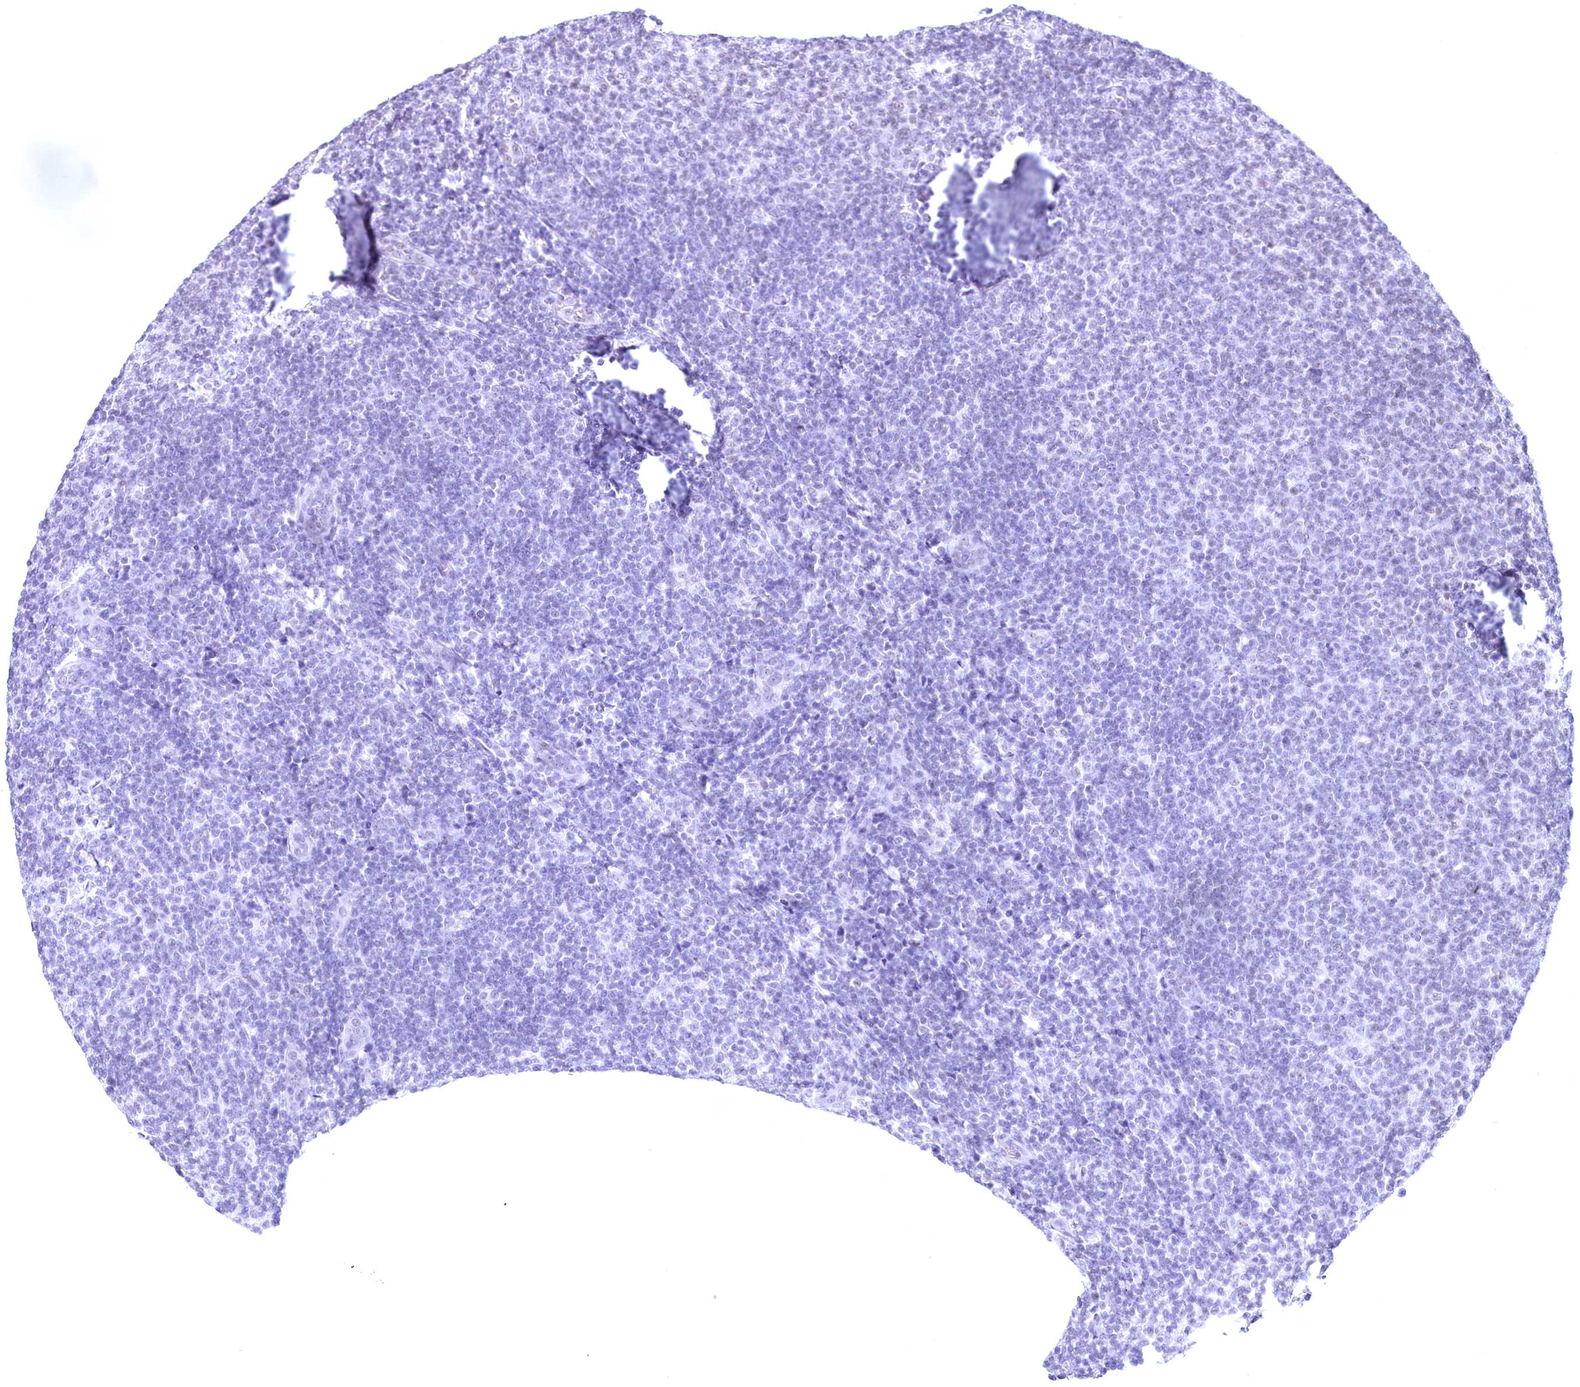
{"staining": {"intensity": "negative", "quantity": "none", "location": "none"}, "tissue": "lymphoma", "cell_type": "Tumor cells", "image_type": "cancer", "snomed": [{"axis": "morphology", "description": "Malignant lymphoma, non-Hodgkin's type, Low grade"}, {"axis": "topography", "description": "Lymph node"}], "caption": "Malignant lymphoma, non-Hodgkin's type (low-grade) was stained to show a protein in brown. There is no significant positivity in tumor cells.", "gene": "CDC26", "patient": {"sex": "male", "age": 66}}